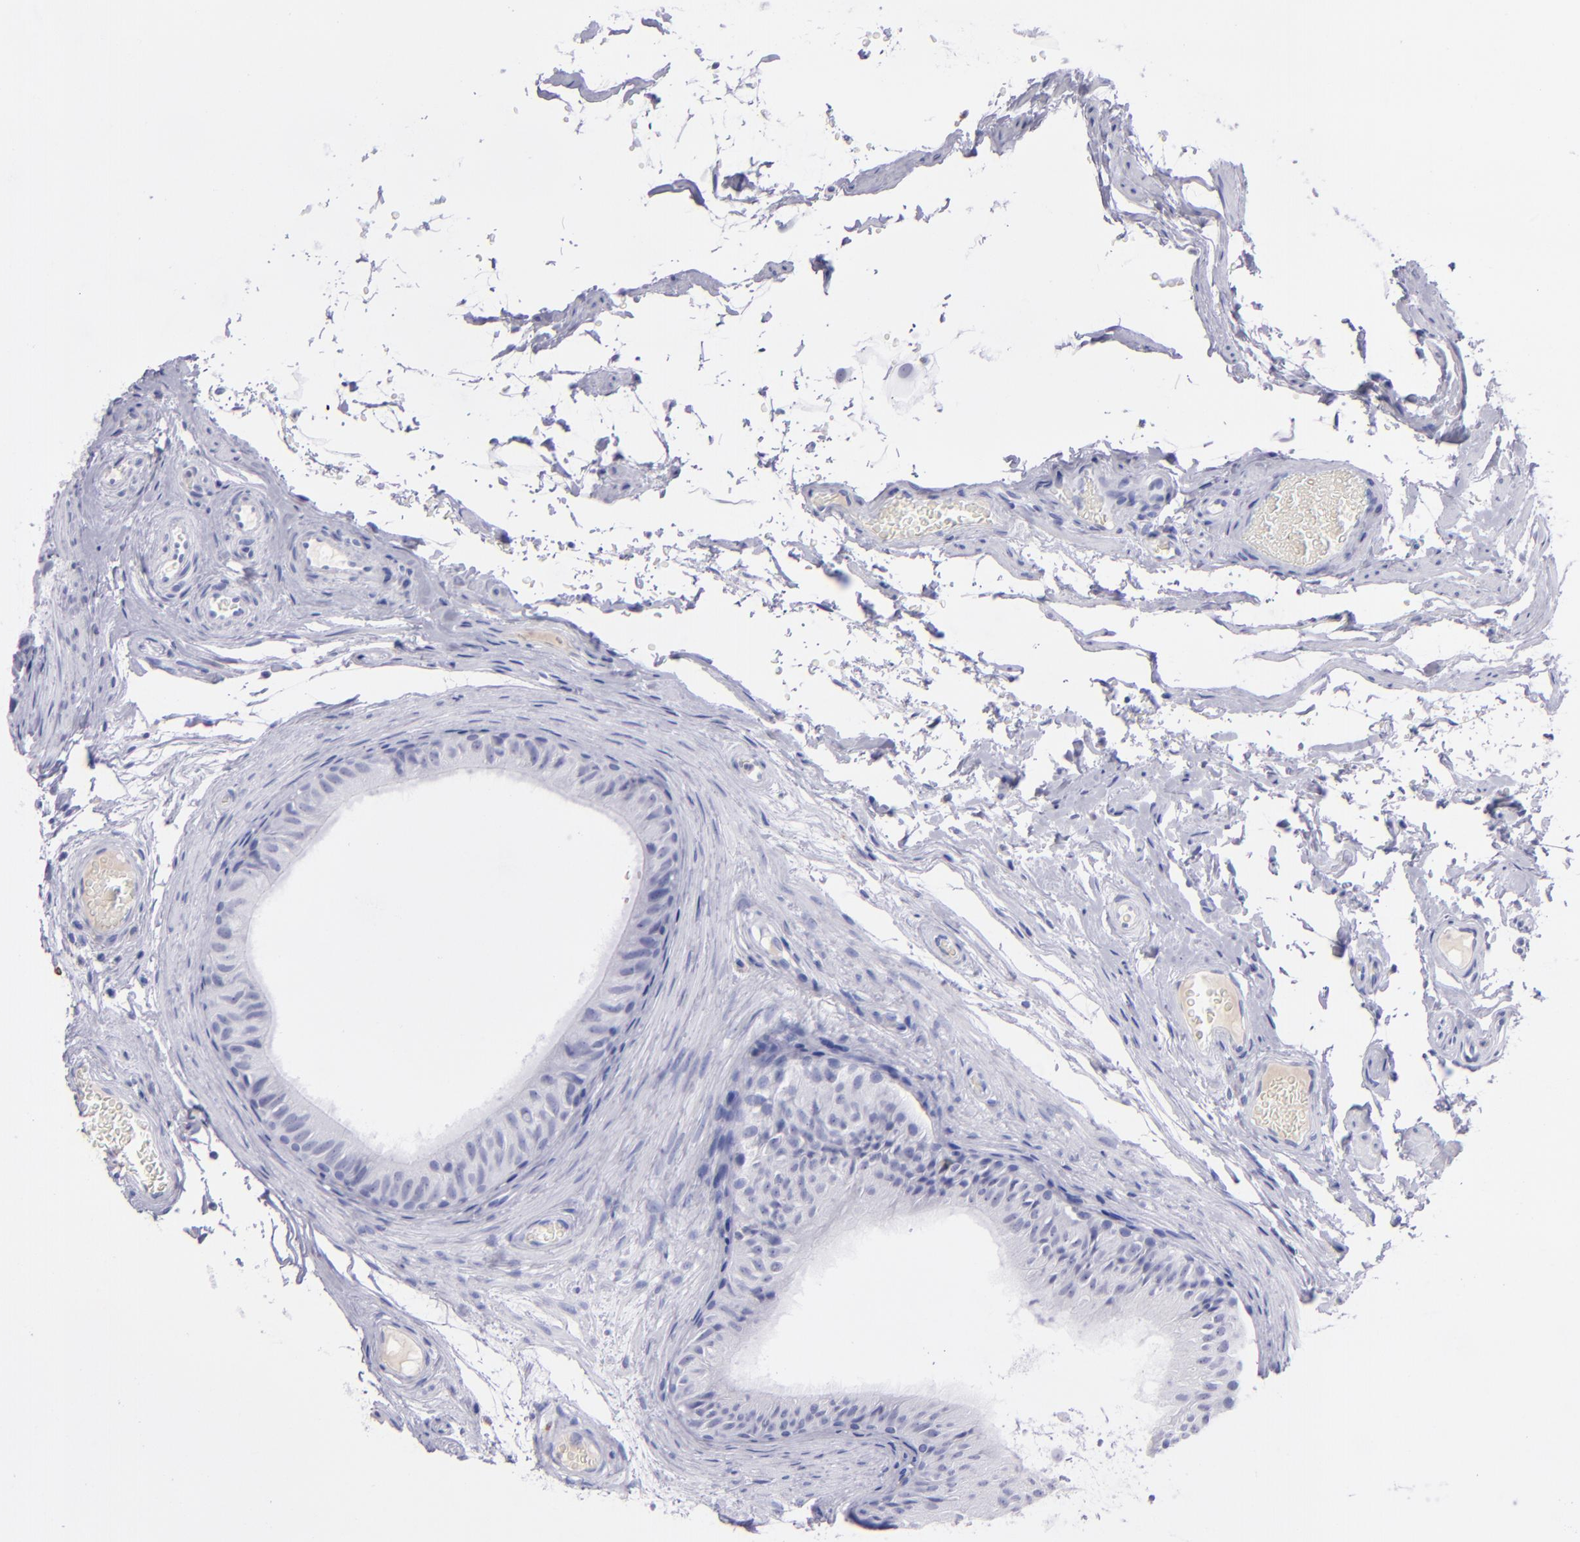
{"staining": {"intensity": "negative", "quantity": "none", "location": "none"}, "tissue": "epididymis", "cell_type": "Glandular cells", "image_type": "normal", "snomed": [{"axis": "morphology", "description": "Normal tissue, NOS"}, {"axis": "topography", "description": "Testis"}, {"axis": "topography", "description": "Epididymis"}], "caption": "Image shows no protein positivity in glandular cells of unremarkable epididymis.", "gene": "CD37", "patient": {"sex": "male", "age": 36}}